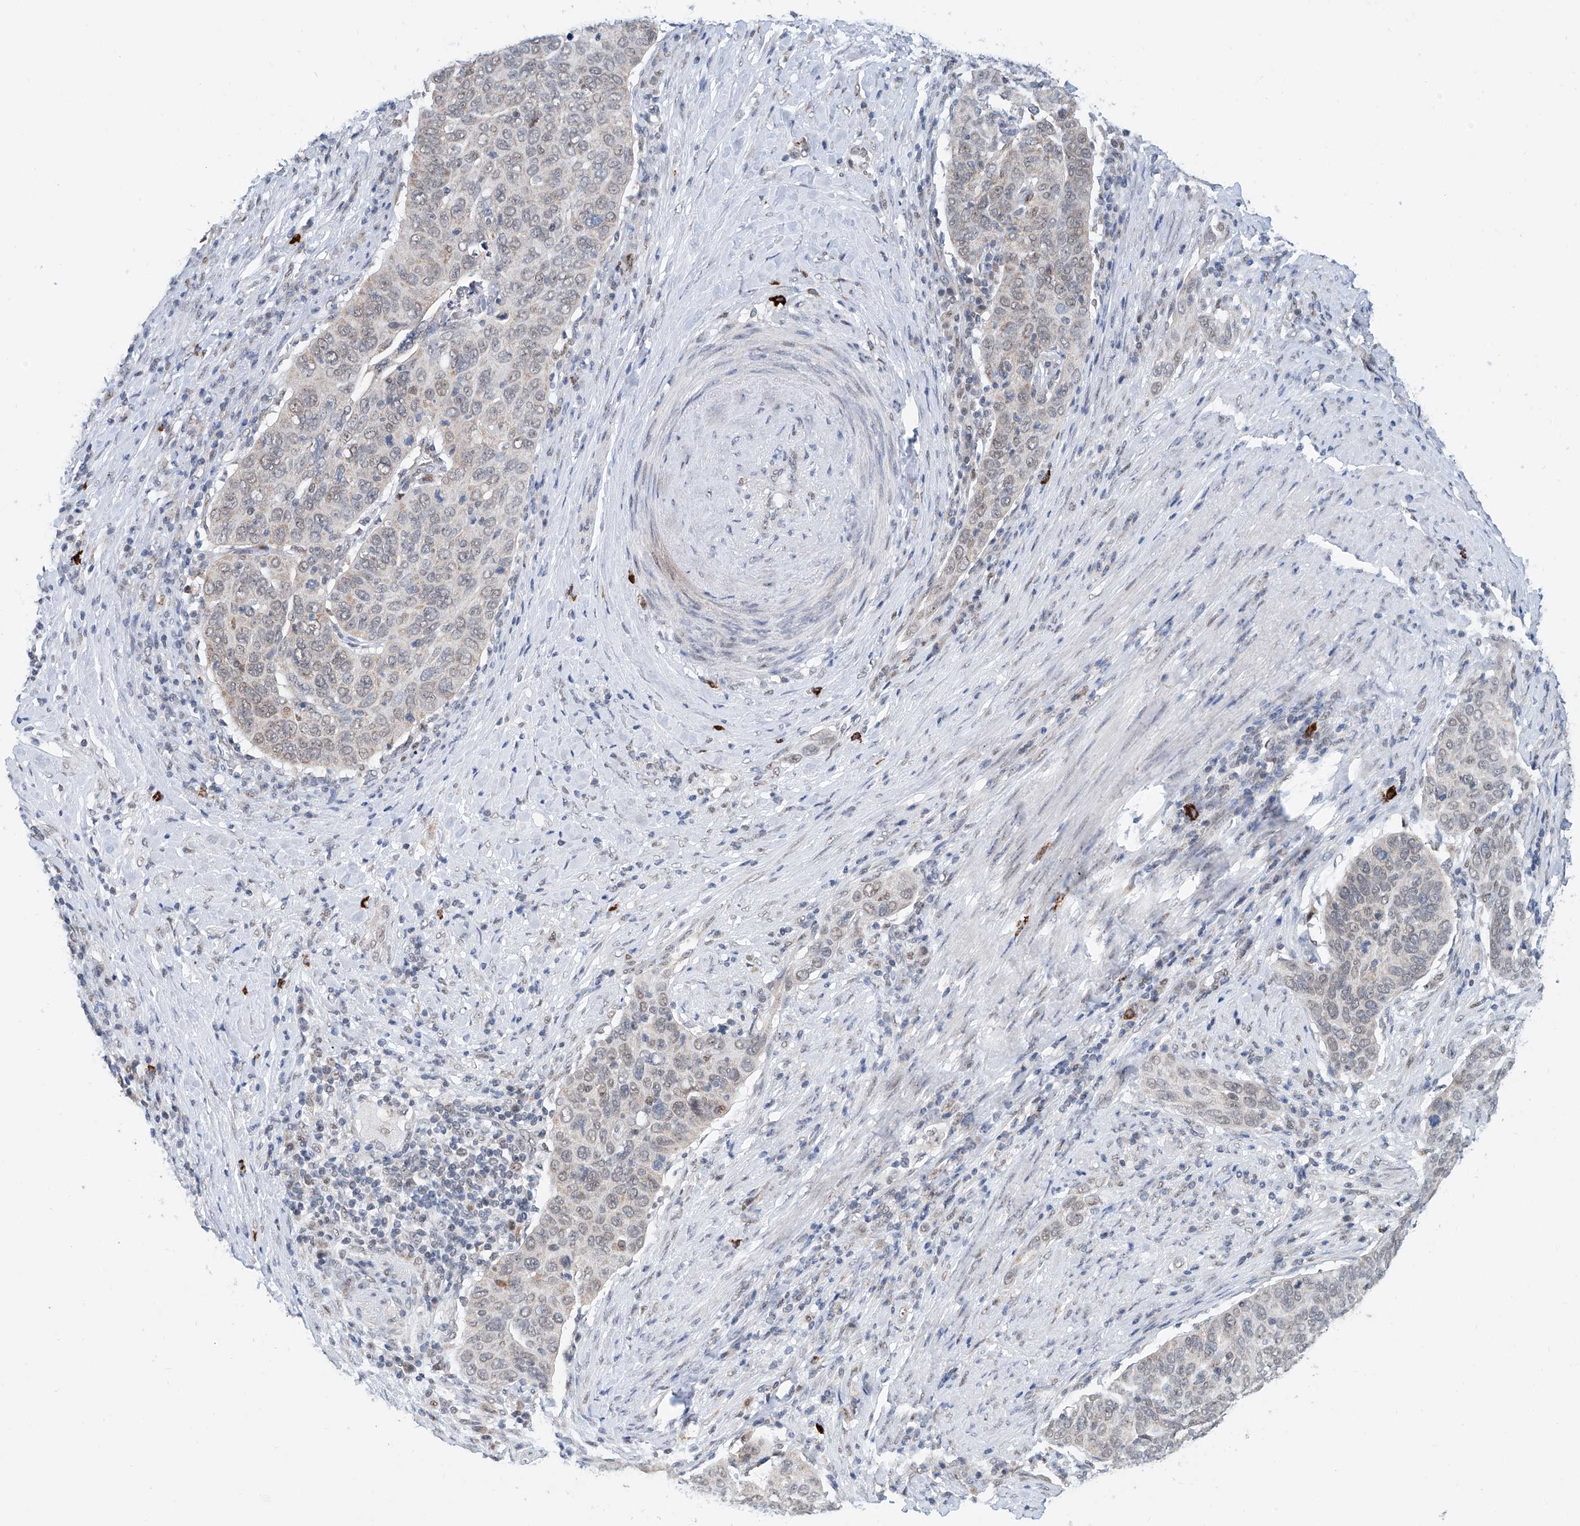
{"staining": {"intensity": "weak", "quantity": ">75%", "location": "nuclear"}, "tissue": "cervical cancer", "cell_type": "Tumor cells", "image_type": "cancer", "snomed": [{"axis": "morphology", "description": "Squamous cell carcinoma, NOS"}, {"axis": "topography", "description": "Cervix"}], "caption": "High-power microscopy captured an IHC image of cervical cancer, revealing weak nuclear expression in about >75% of tumor cells.", "gene": "SDE2", "patient": {"sex": "female", "age": 60}}